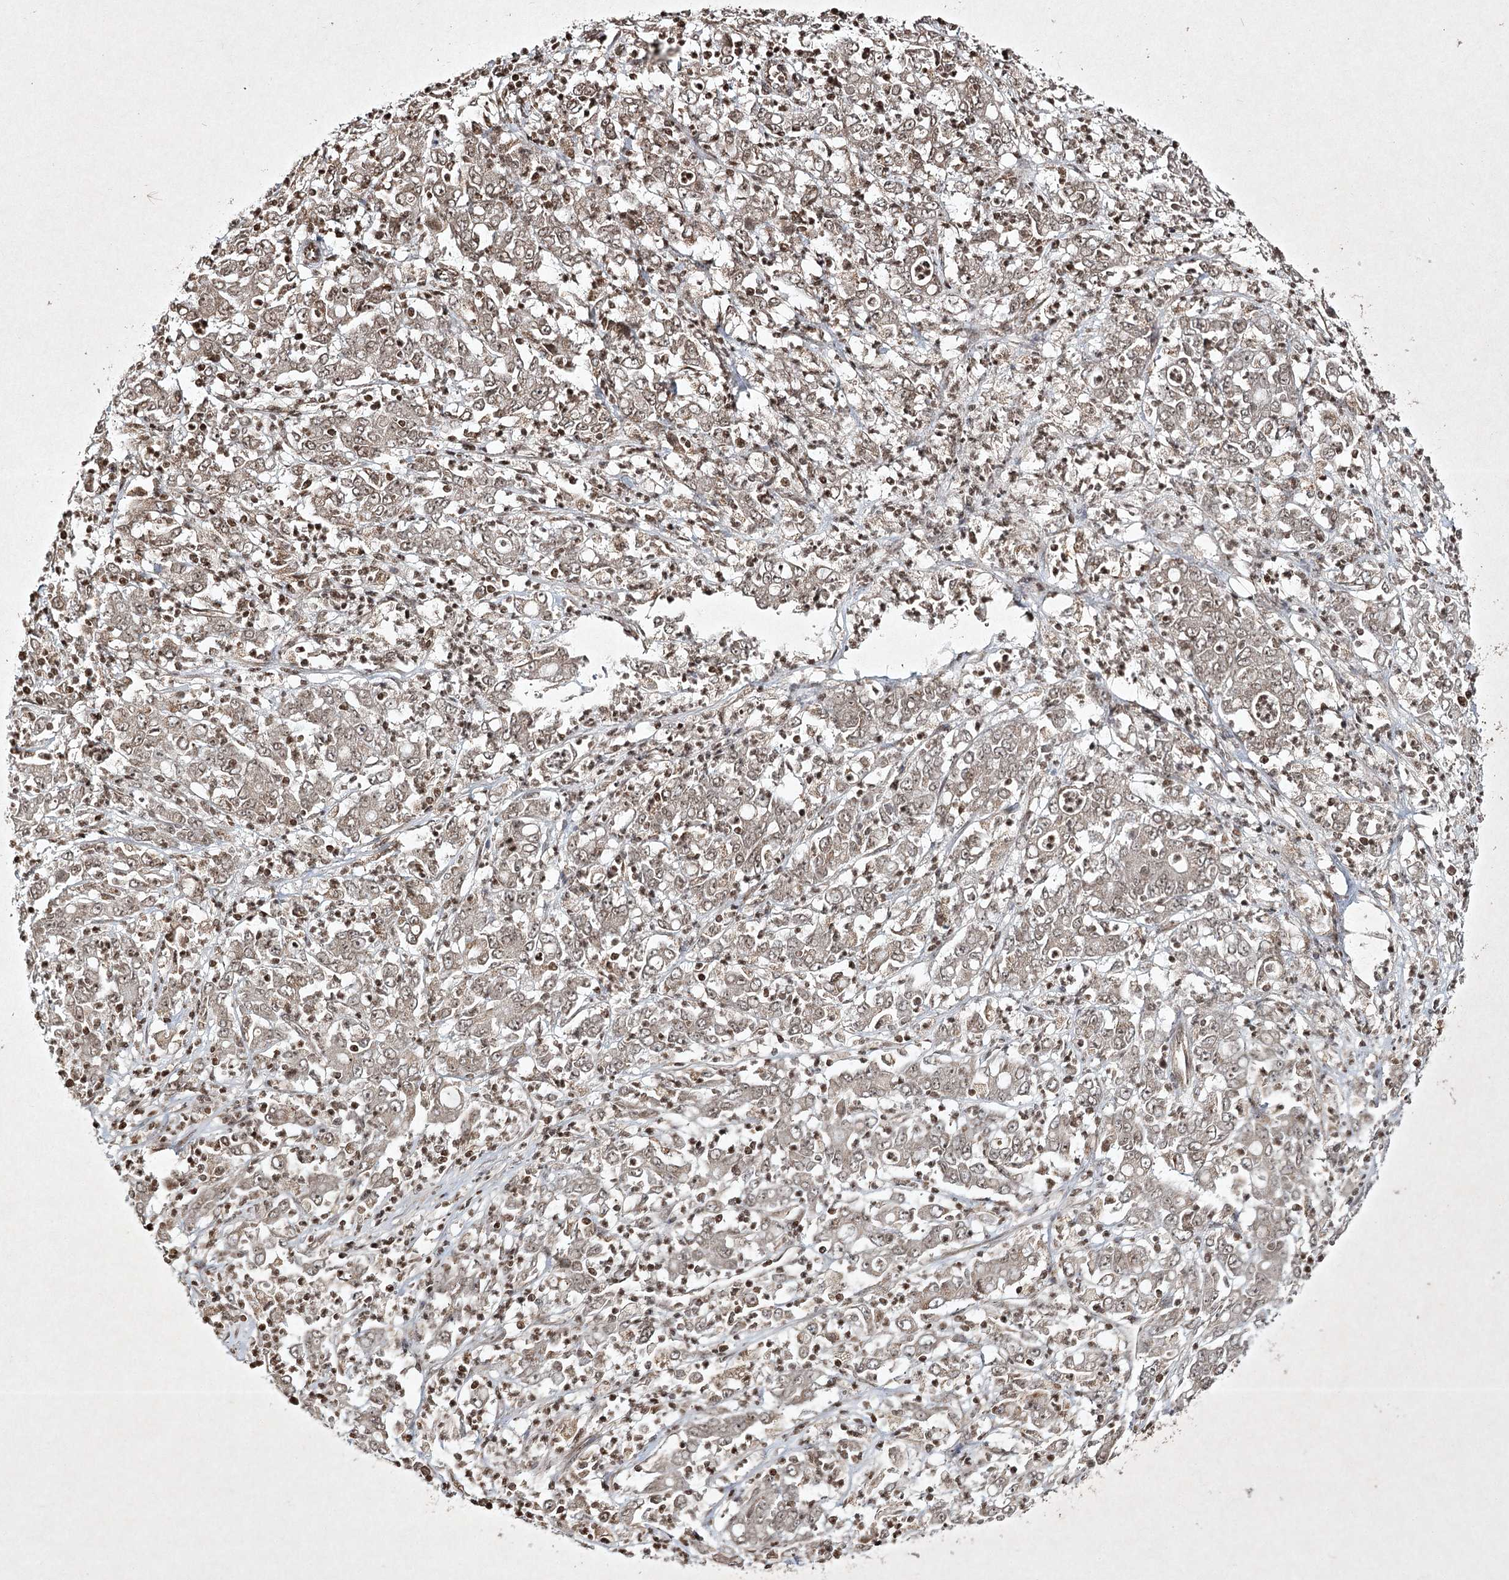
{"staining": {"intensity": "moderate", "quantity": ">75%", "location": "nuclear"}, "tissue": "stomach cancer", "cell_type": "Tumor cells", "image_type": "cancer", "snomed": [{"axis": "morphology", "description": "Adenocarcinoma, NOS"}, {"axis": "topography", "description": "Stomach, lower"}], "caption": "Immunohistochemistry staining of adenocarcinoma (stomach), which shows medium levels of moderate nuclear expression in approximately >75% of tumor cells indicating moderate nuclear protein positivity. The staining was performed using DAB (brown) for protein detection and nuclei were counterstained in hematoxylin (blue).", "gene": "CARM1", "patient": {"sex": "female", "age": 71}}